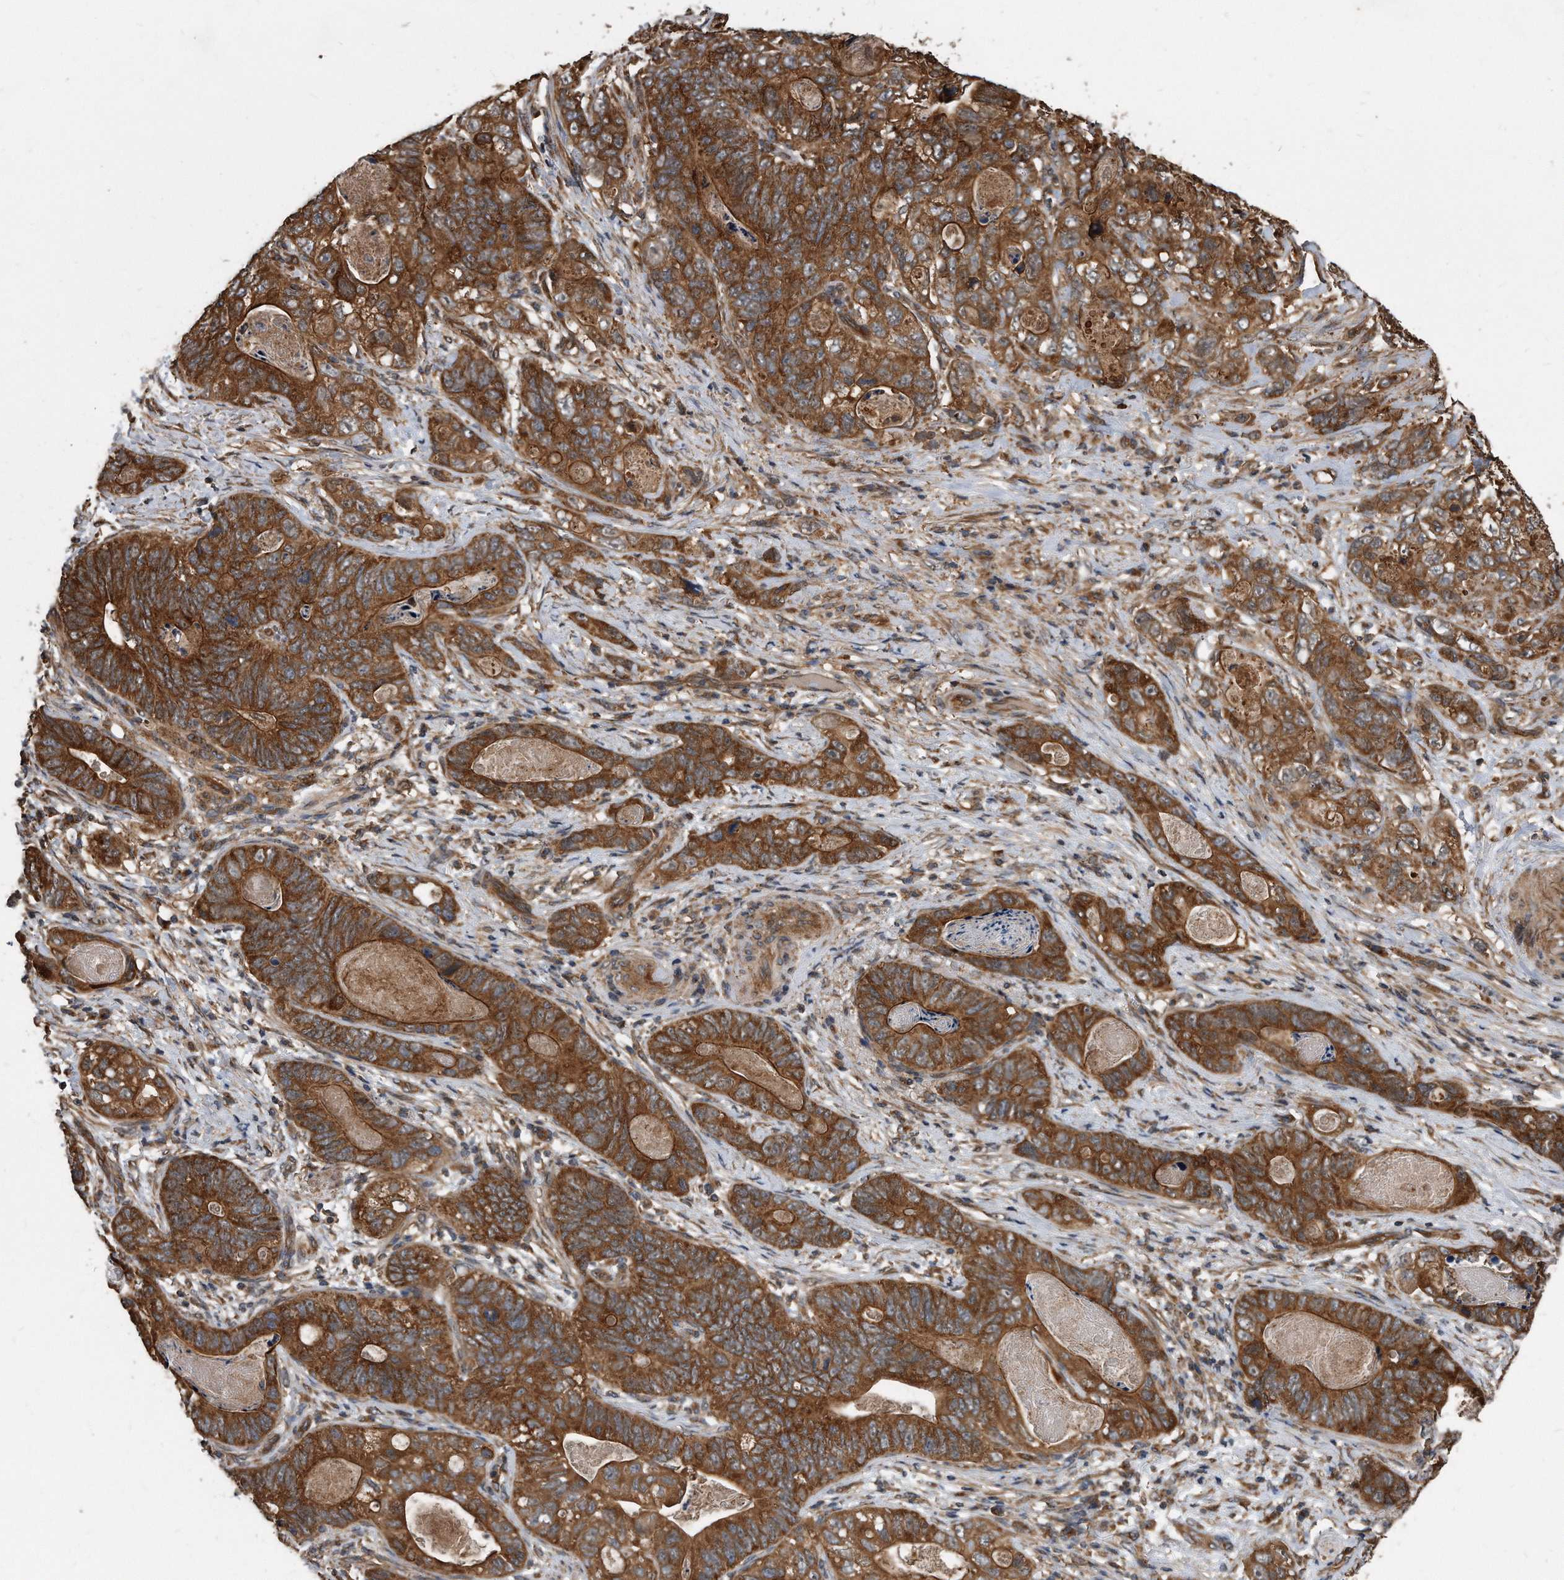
{"staining": {"intensity": "strong", "quantity": ">75%", "location": "cytoplasmic/membranous"}, "tissue": "stomach cancer", "cell_type": "Tumor cells", "image_type": "cancer", "snomed": [{"axis": "morphology", "description": "Normal tissue, NOS"}, {"axis": "morphology", "description": "Adenocarcinoma, NOS"}, {"axis": "topography", "description": "Stomach"}], "caption": "Brown immunohistochemical staining in human stomach cancer reveals strong cytoplasmic/membranous expression in about >75% of tumor cells.", "gene": "FAM136A", "patient": {"sex": "female", "age": 89}}